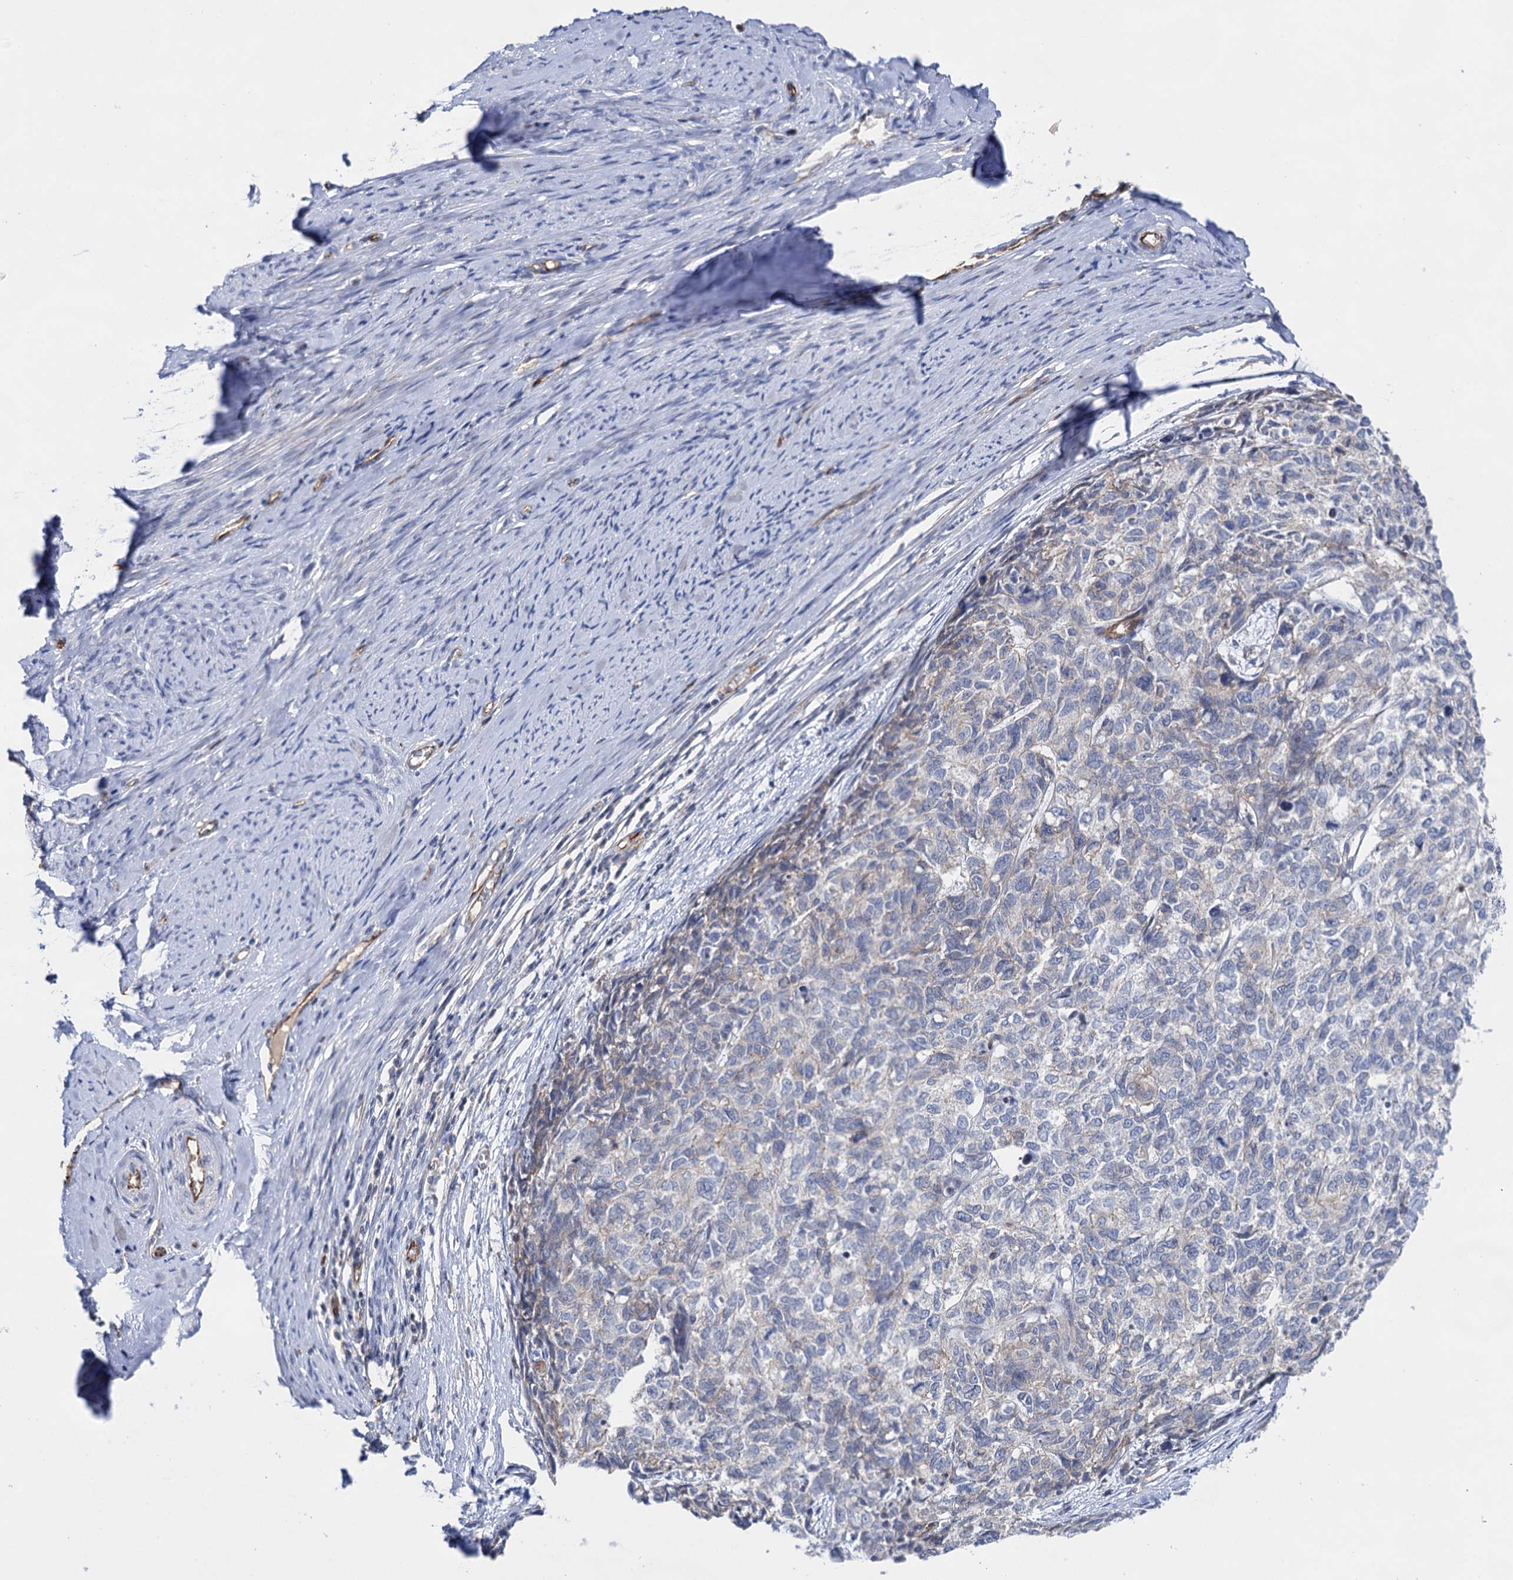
{"staining": {"intensity": "negative", "quantity": "none", "location": "none"}, "tissue": "cervical cancer", "cell_type": "Tumor cells", "image_type": "cancer", "snomed": [{"axis": "morphology", "description": "Squamous cell carcinoma, NOS"}, {"axis": "topography", "description": "Cervix"}], "caption": "Immunohistochemistry of human squamous cell carcinoma (cervical) exhibits no staining in tumor cells. (DAB (3,3'-diaminobenzidine) IHC with hematoxylin counter stain).", "gene": "ABLIM1", "patient": {"sex": "female", "age": 63}}